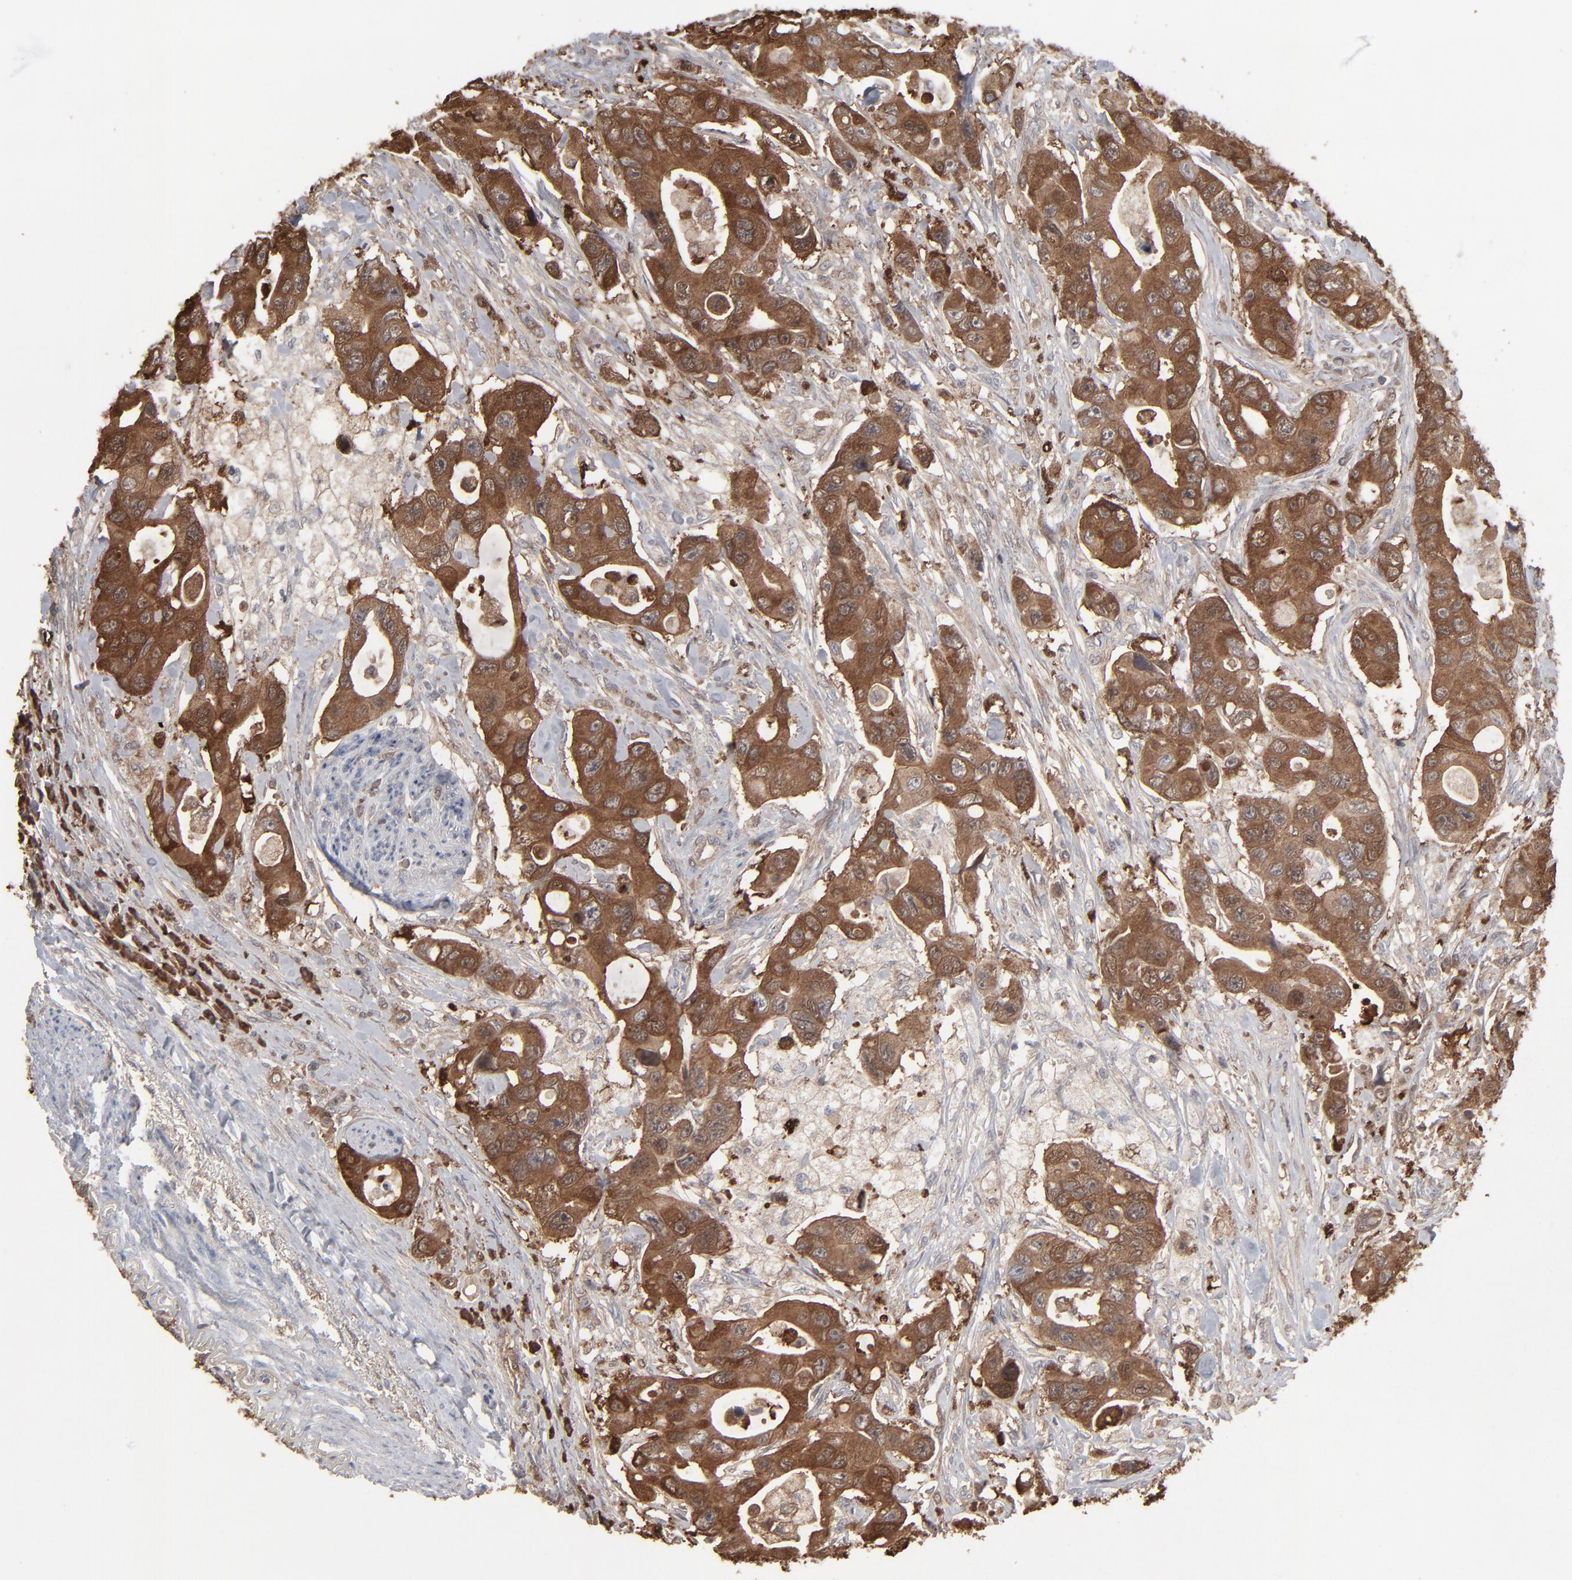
{"staining": {"intensity": "strong", "quantity": ">75%", "location": "cytoplasmic/membranous"}, "tissue": "colorectal cancer", "cell_type": "Tumor cells", "image_type": "cancer", "snomed": [{"axis": "morphology", "description": "Adenocarcinoma, NOS"}, {"axis": "topography", "description": "Colon"}], "caption": "Colorectal cancer (adenocarcinoma) stained with DAB immunohistochemistry (IHC) exhibits high levels of strong cytoplasmic/membranous expression in approximately >75% of tumor cells.", "gene": "NME1-NME2", "patient": {"sex": "female", "age": 46}}